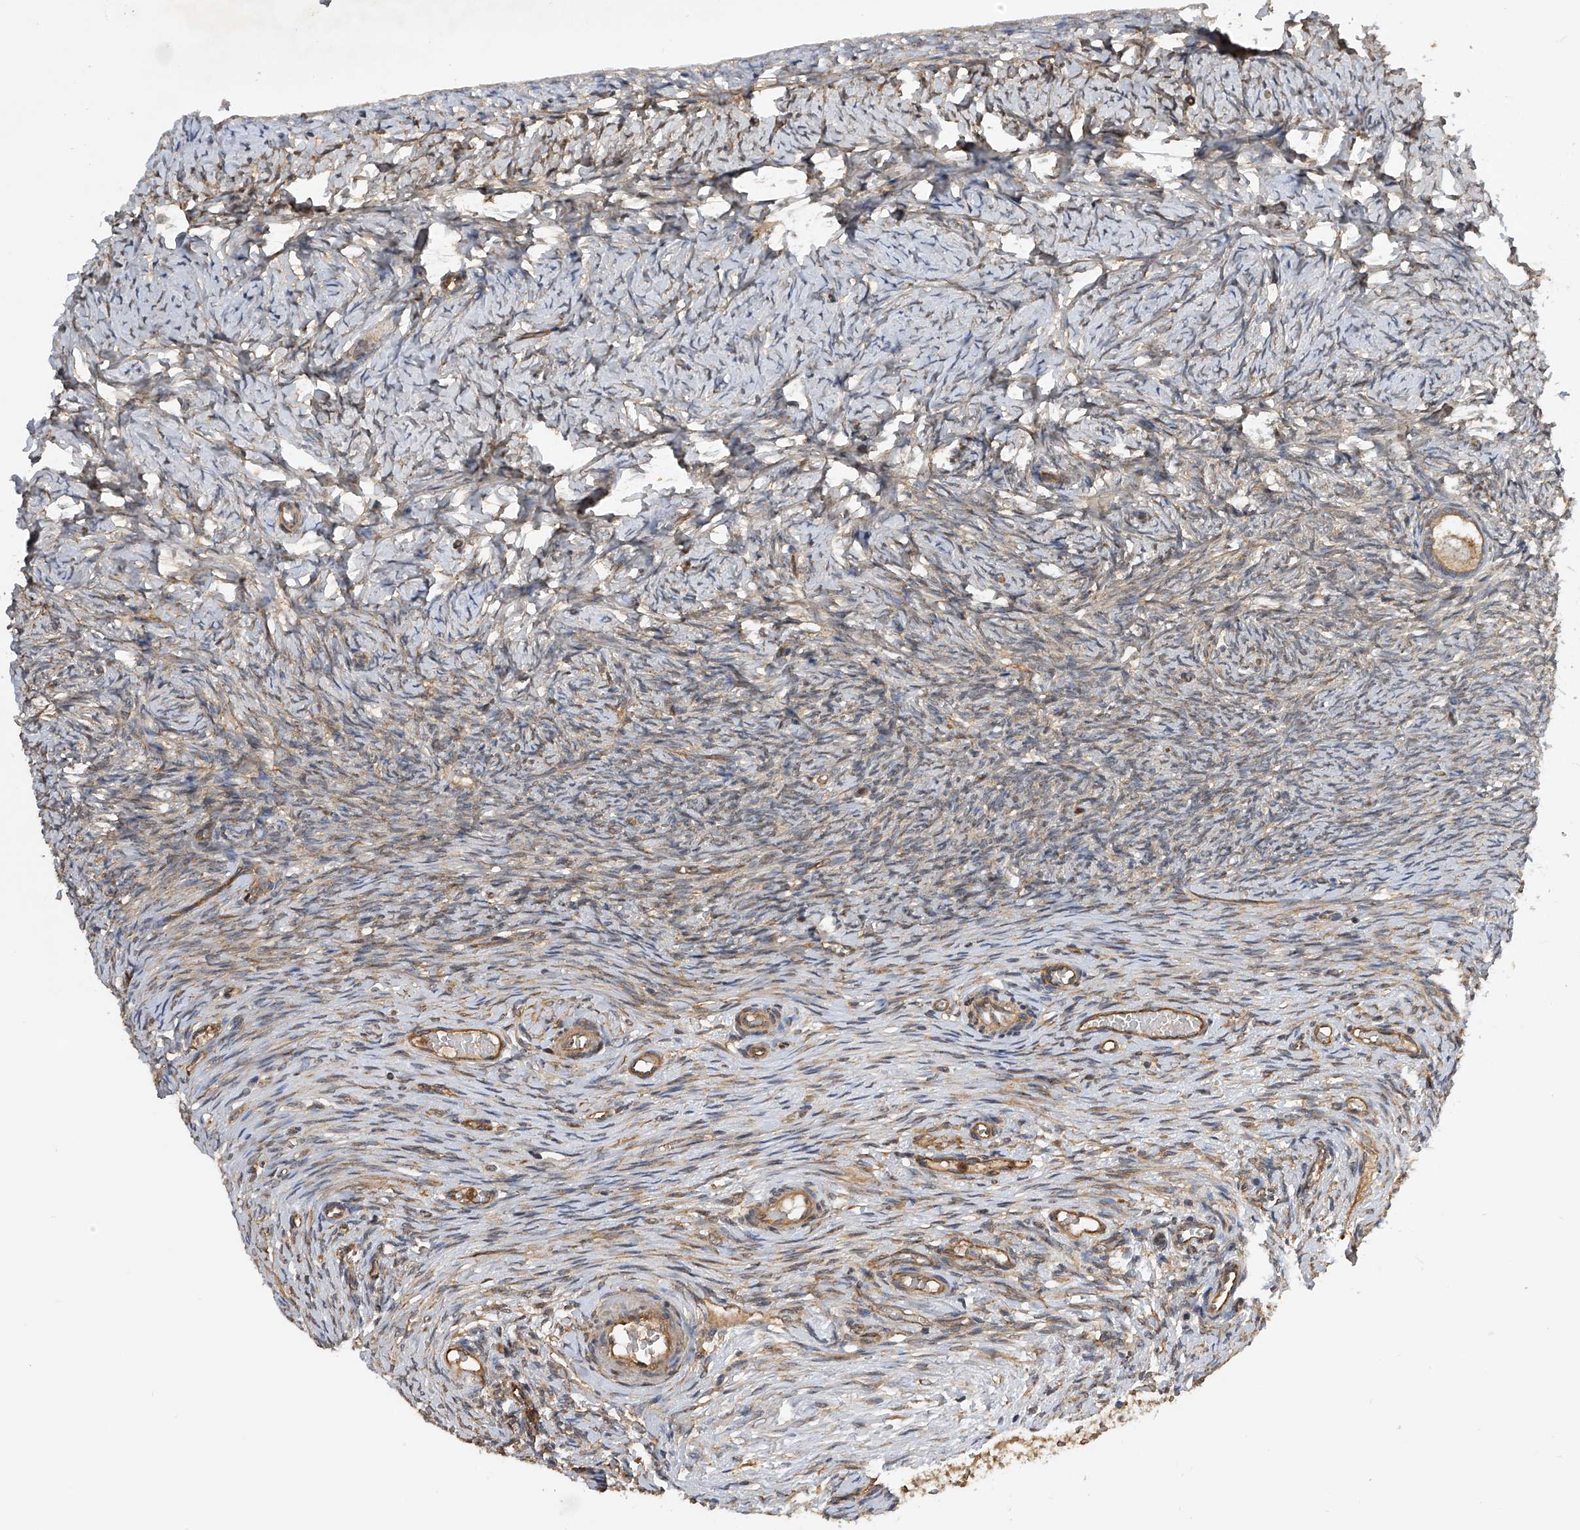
{"staining": {"intensity": "weak", "quantity": "25%-75%", "location": "cytoplasmic/membranous"}, "tissue": "ovary", "cell_type": "Follicle cells", "image_type": "normal", "snomed": [{"axis": "morphology", "description": "Adenocarcinoma, NOS"}, {"axis": "topography", "description": "Endometrium"}], "caption": "Protein expression analysis of unremarkable human ovary reveals weak cytoplasmic/membranous staining in approximately 25%-75% of follicle cells.", "gene": "PTPRA", "patient": {"sex": "female", "age": 32}}